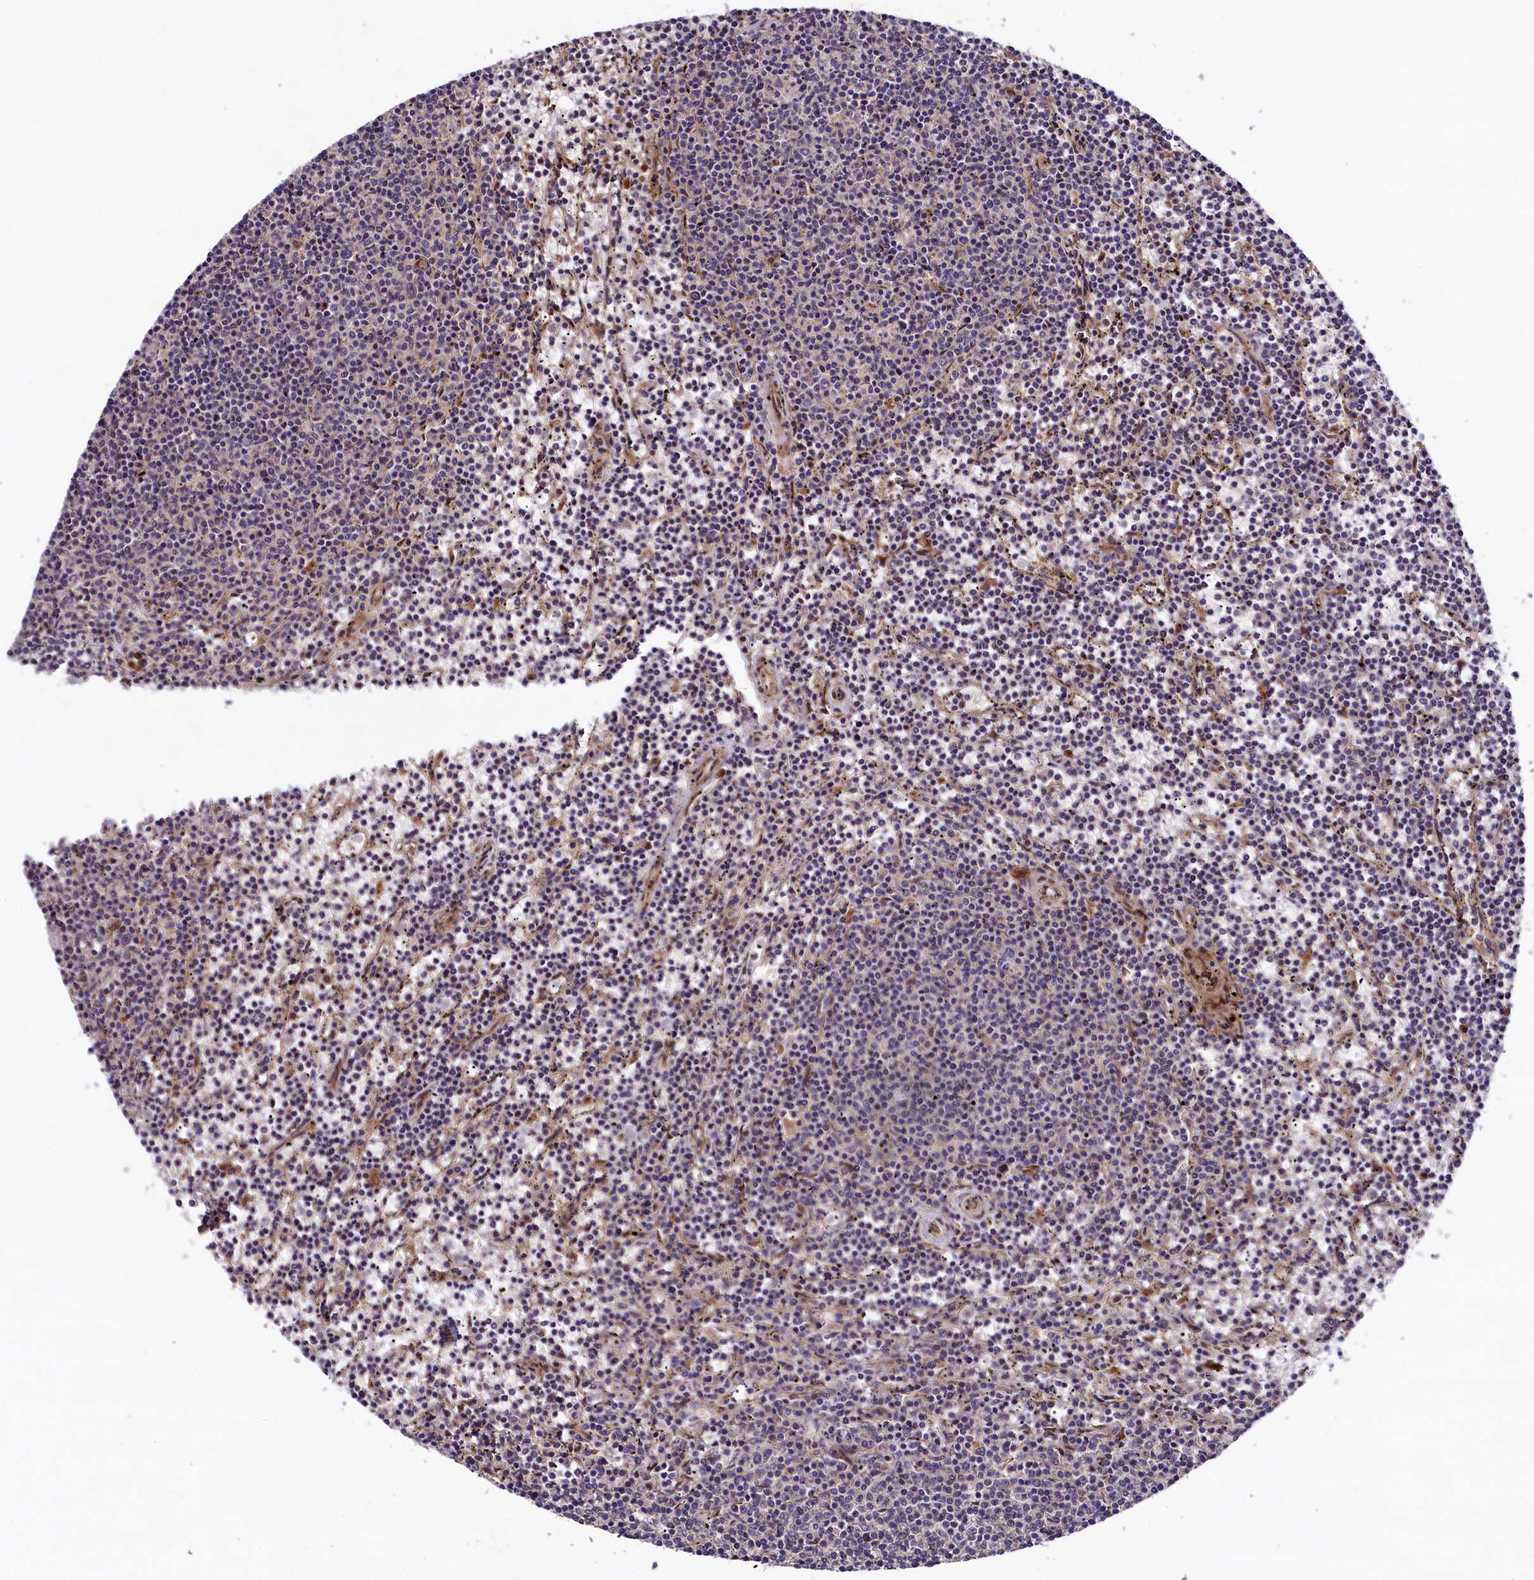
{"staining": {"intensity": "negative", "quantity": "none", "location": "none"}, "tissue": "lymphoma", "cell_type": "Tumor cells", "image_type": "cancer", "snomed": [{"axis": "morphology", "description": "Malignant lymphoma, non-Hodgkin's type, Low grade"}, {"axis": "topography", "description": "Spleen"}], "caption": "This photomicrograph is of lymphoma stained with immunohistochemistry to label a protein in brown with the nuclei are counter-stained blue. There is no expression in tumor cells.", "gene": "ARRDC4", "patient": {"sex": "female", "age": 50}}